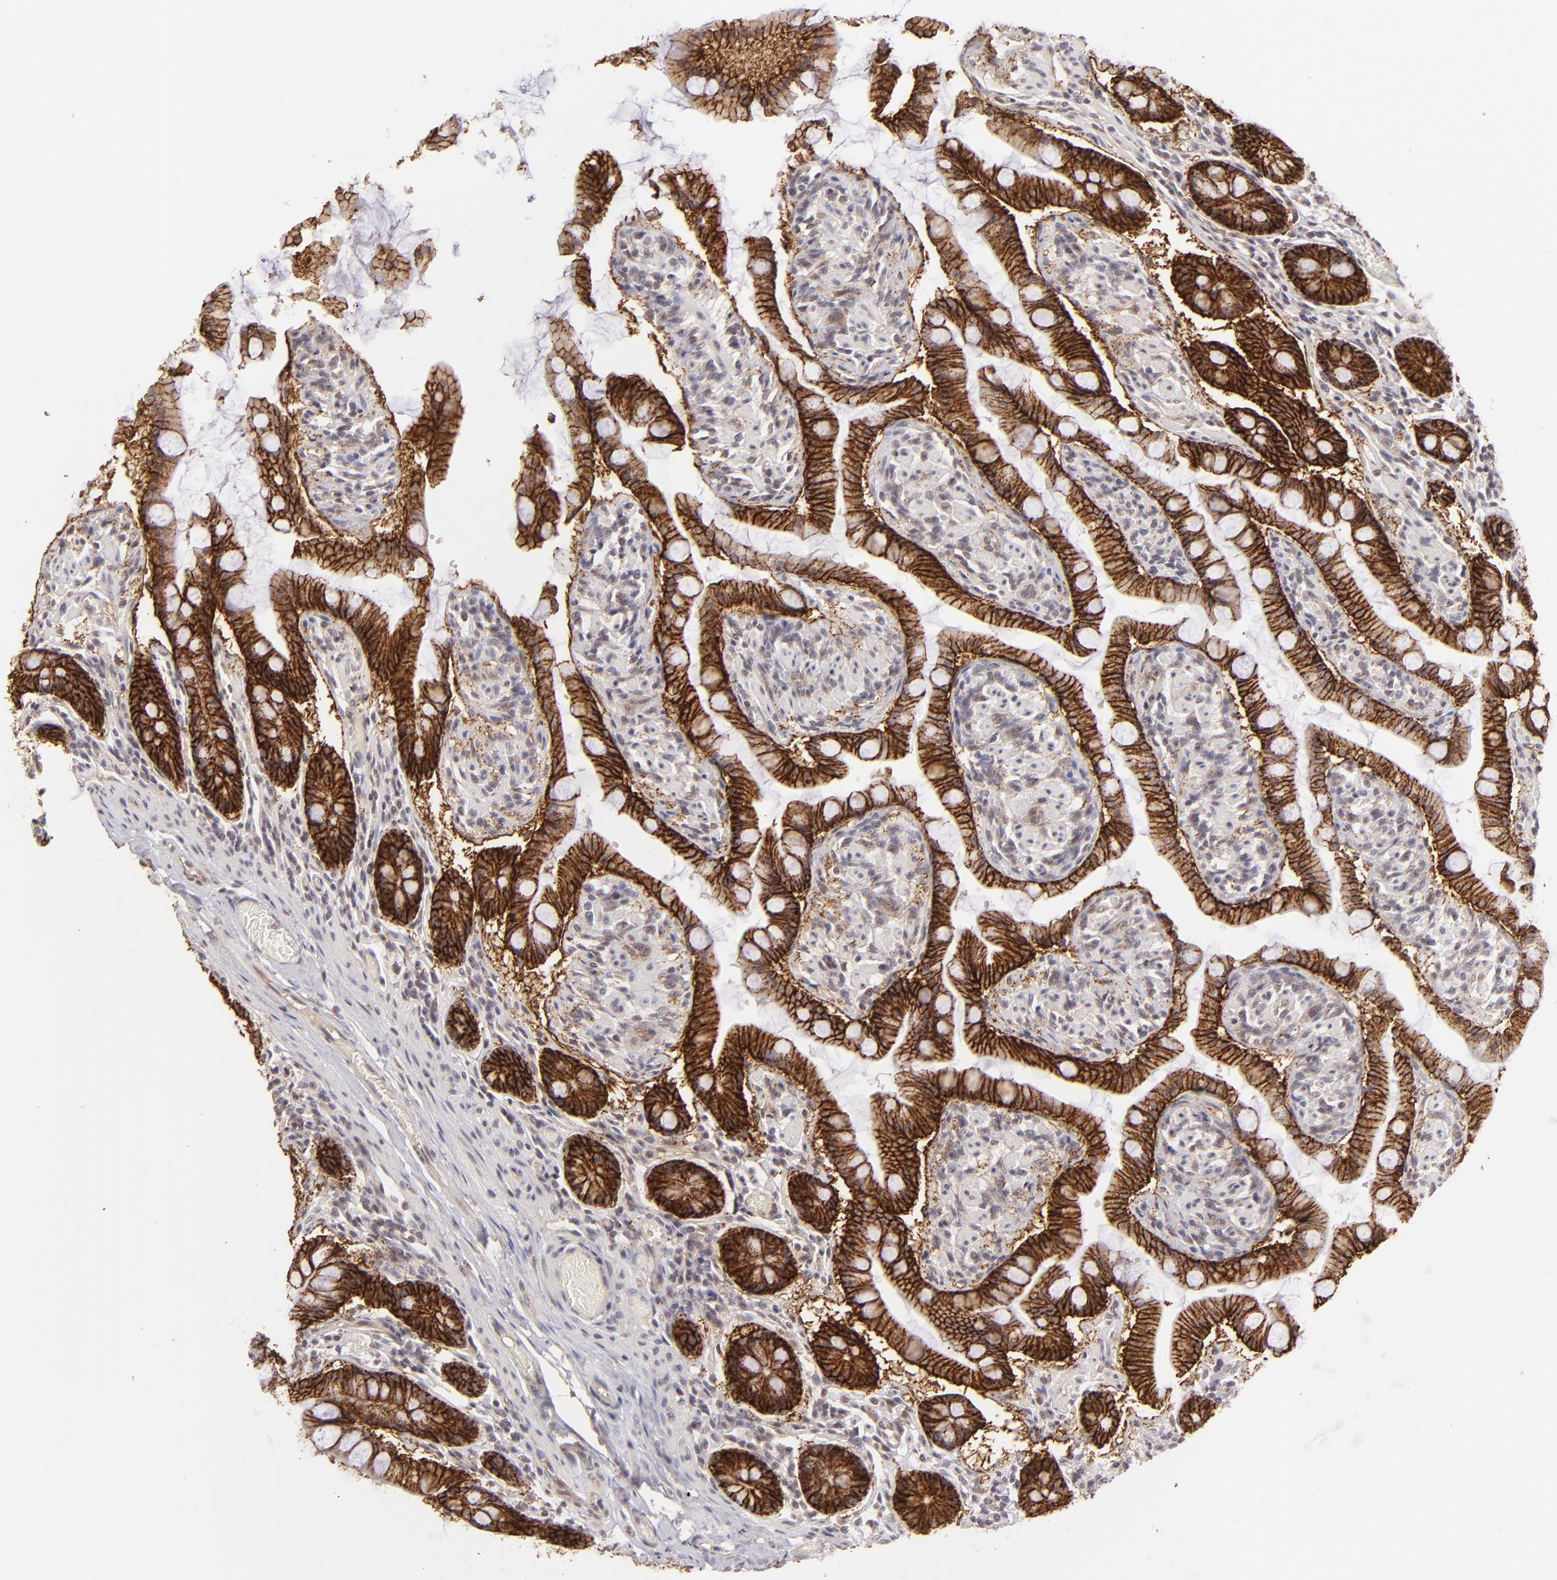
{"staining": {"intensity": "strong", "quantity": ">75%", "location": "cytoplasmic/membranous"}, "tissue": "small intestine", "cell_type": "Glandular cells", "image_type": "normal", "snomed": [{"axis": "morphology", "description": "Normal tissue, NOS"}, {"axis": "topography", "description": "Small intestine"}], "caption": "This is a photomicrograph of immunohistochemistry (IHC) staining of normal small intestine, which shows strong staining in the cytoplasmic/membranous of glandular cells.", "gene": "CLDN1", "patient": {"sex": "male", "age": 41}}